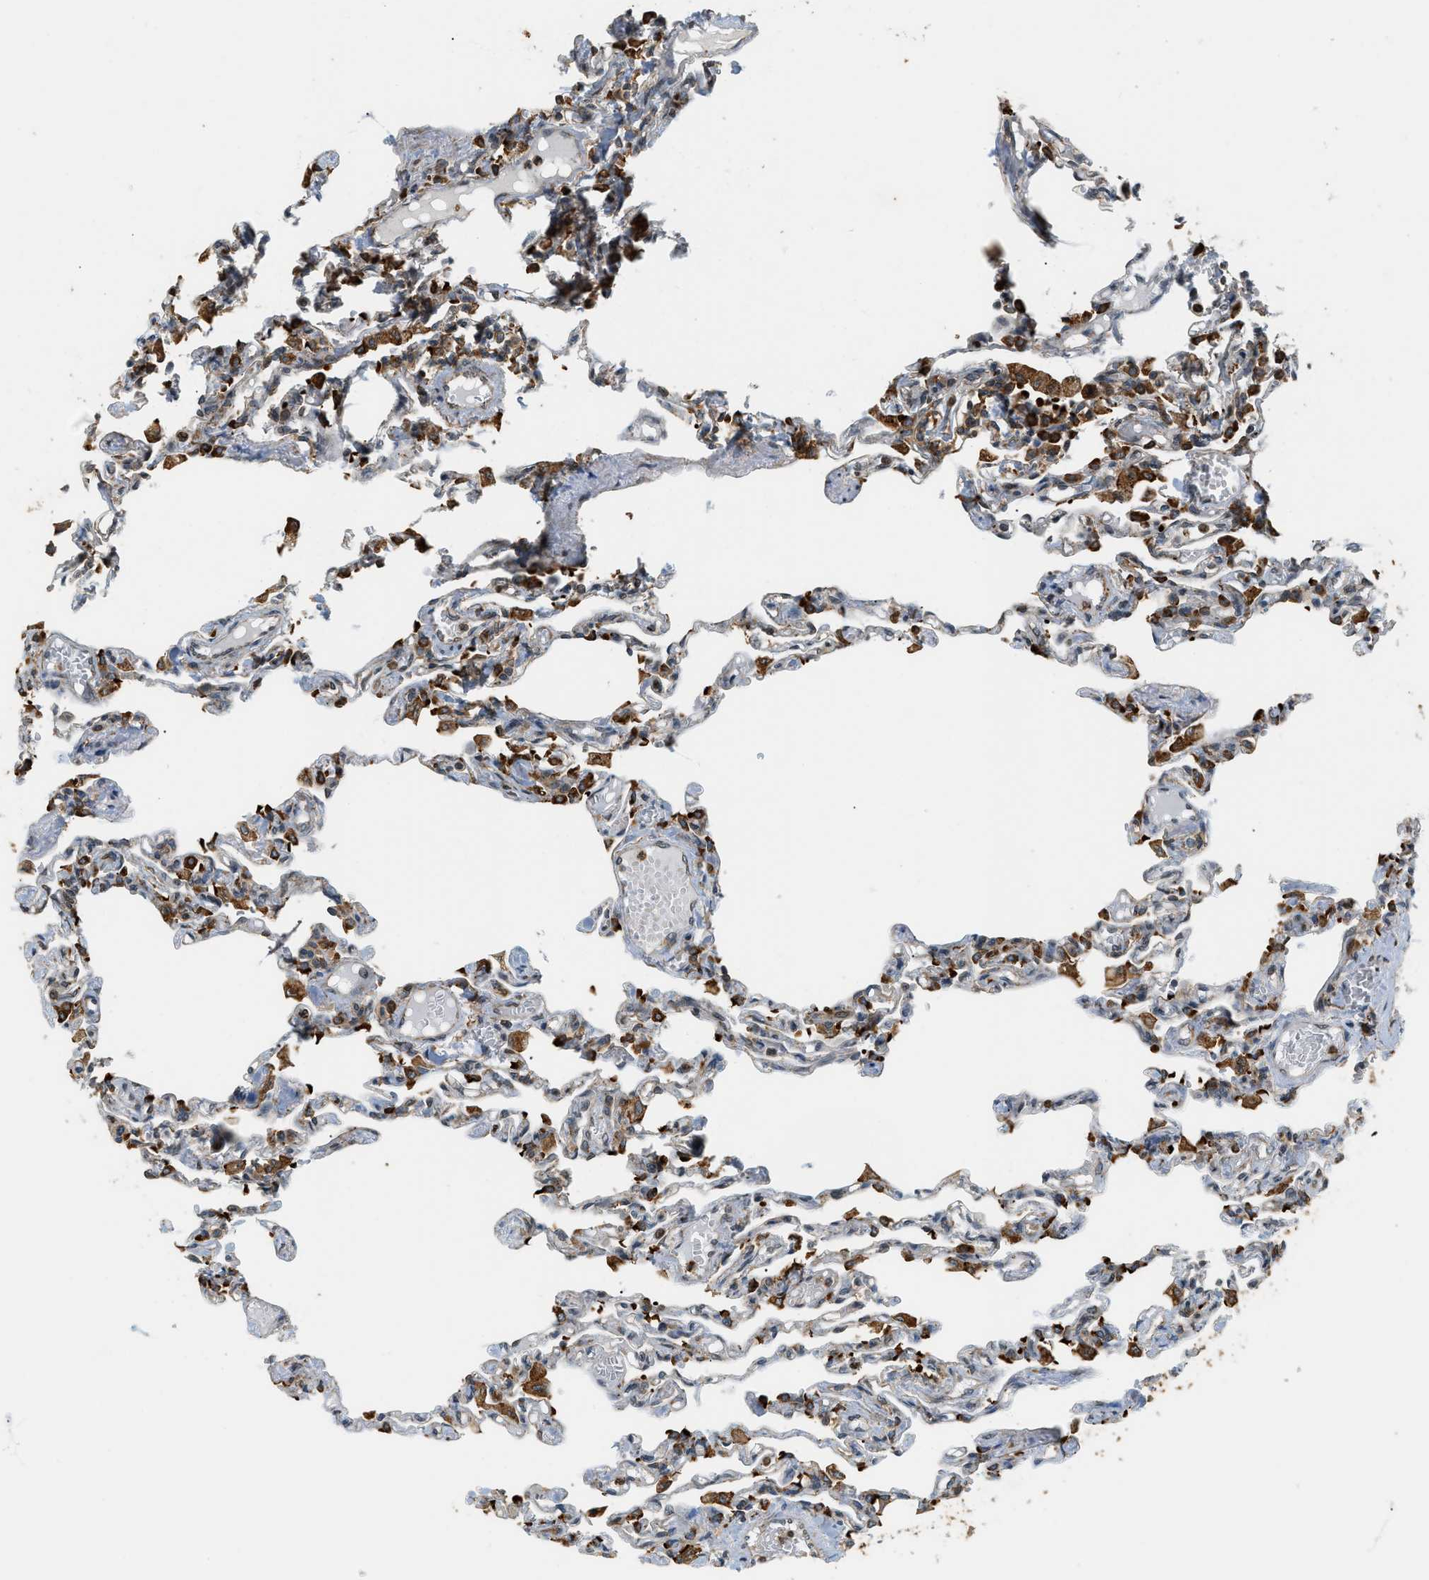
{"staining": {"intensity": "strong", "quantity": "25%-75%", "location": "cytoplasmic/membranous"}, "tissue": "lung", "cell_type": "Alveolar cells", "image_type": "normal", "snomed": [{"axis": "morphology", "description": "Normal tissue, NOS"}, {"axis": "topography", "description": "Lung"}], "caption": "Lung stained with DAB (3,3'-diaminobenzidine) IHC exhibits high levels of strong cytoplasmic/membranous staining in about 25%-75% of alveolar cells.", "gene": "SEMA4D", "patient": {"sex": "male", "age": 21}}